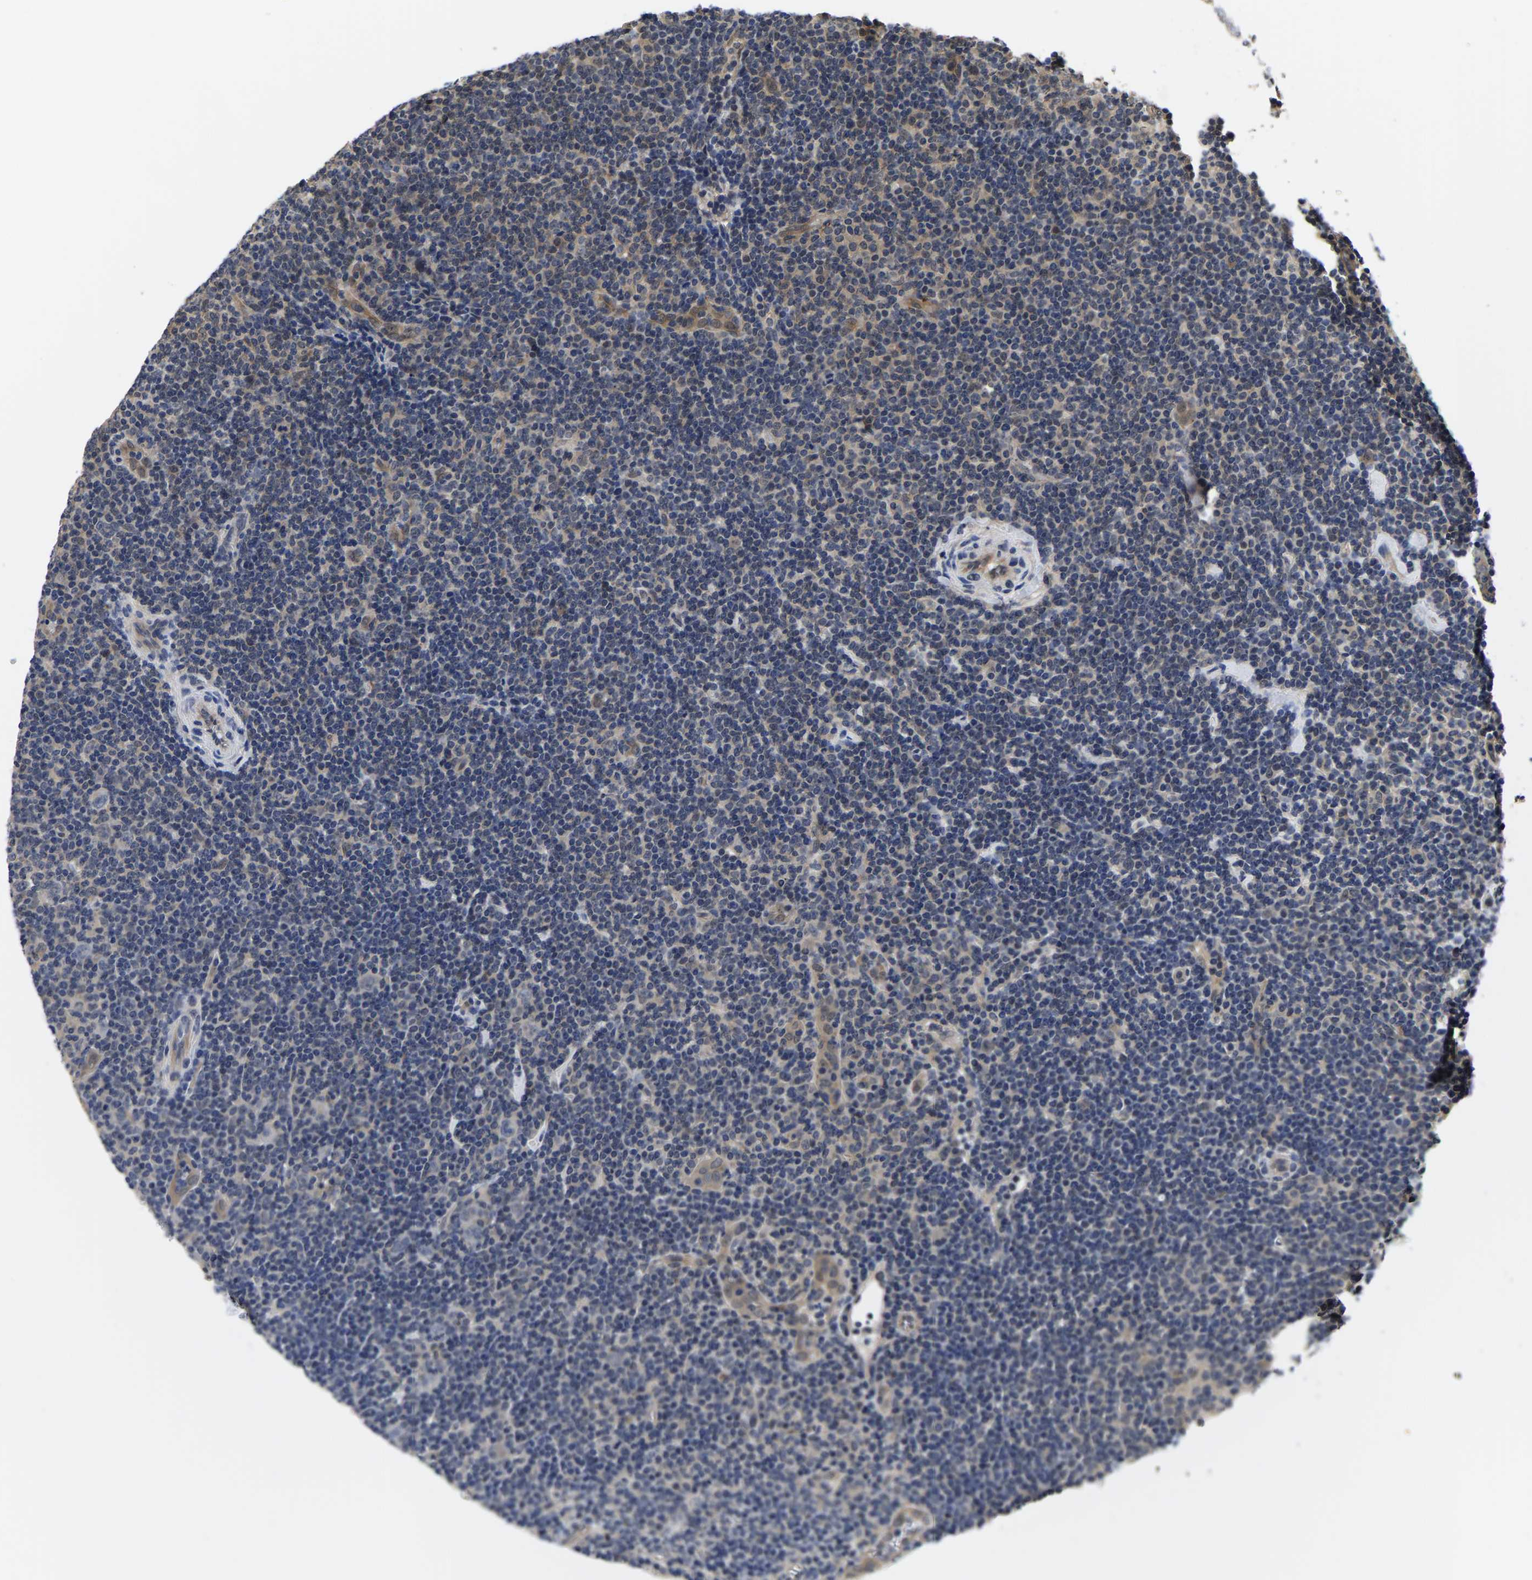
{"staining": {"intensity": "negative", "quantity": "none", "location": "none"}, "tissue": "lymphoma", "cell_type": "Tumor cells", "image_type": "cancer", "snomed": [{"axis": "morphology", "description": "Hodgkin's disease, NOS"}, {"axis": "topography", "description": "Lymph node"}], "caption": "Image shows no significant protein staining in tumor cells of Hodgkin's disease.", "gene": "MCOLN2", "patient": {"sex": "female", "age": 57}}